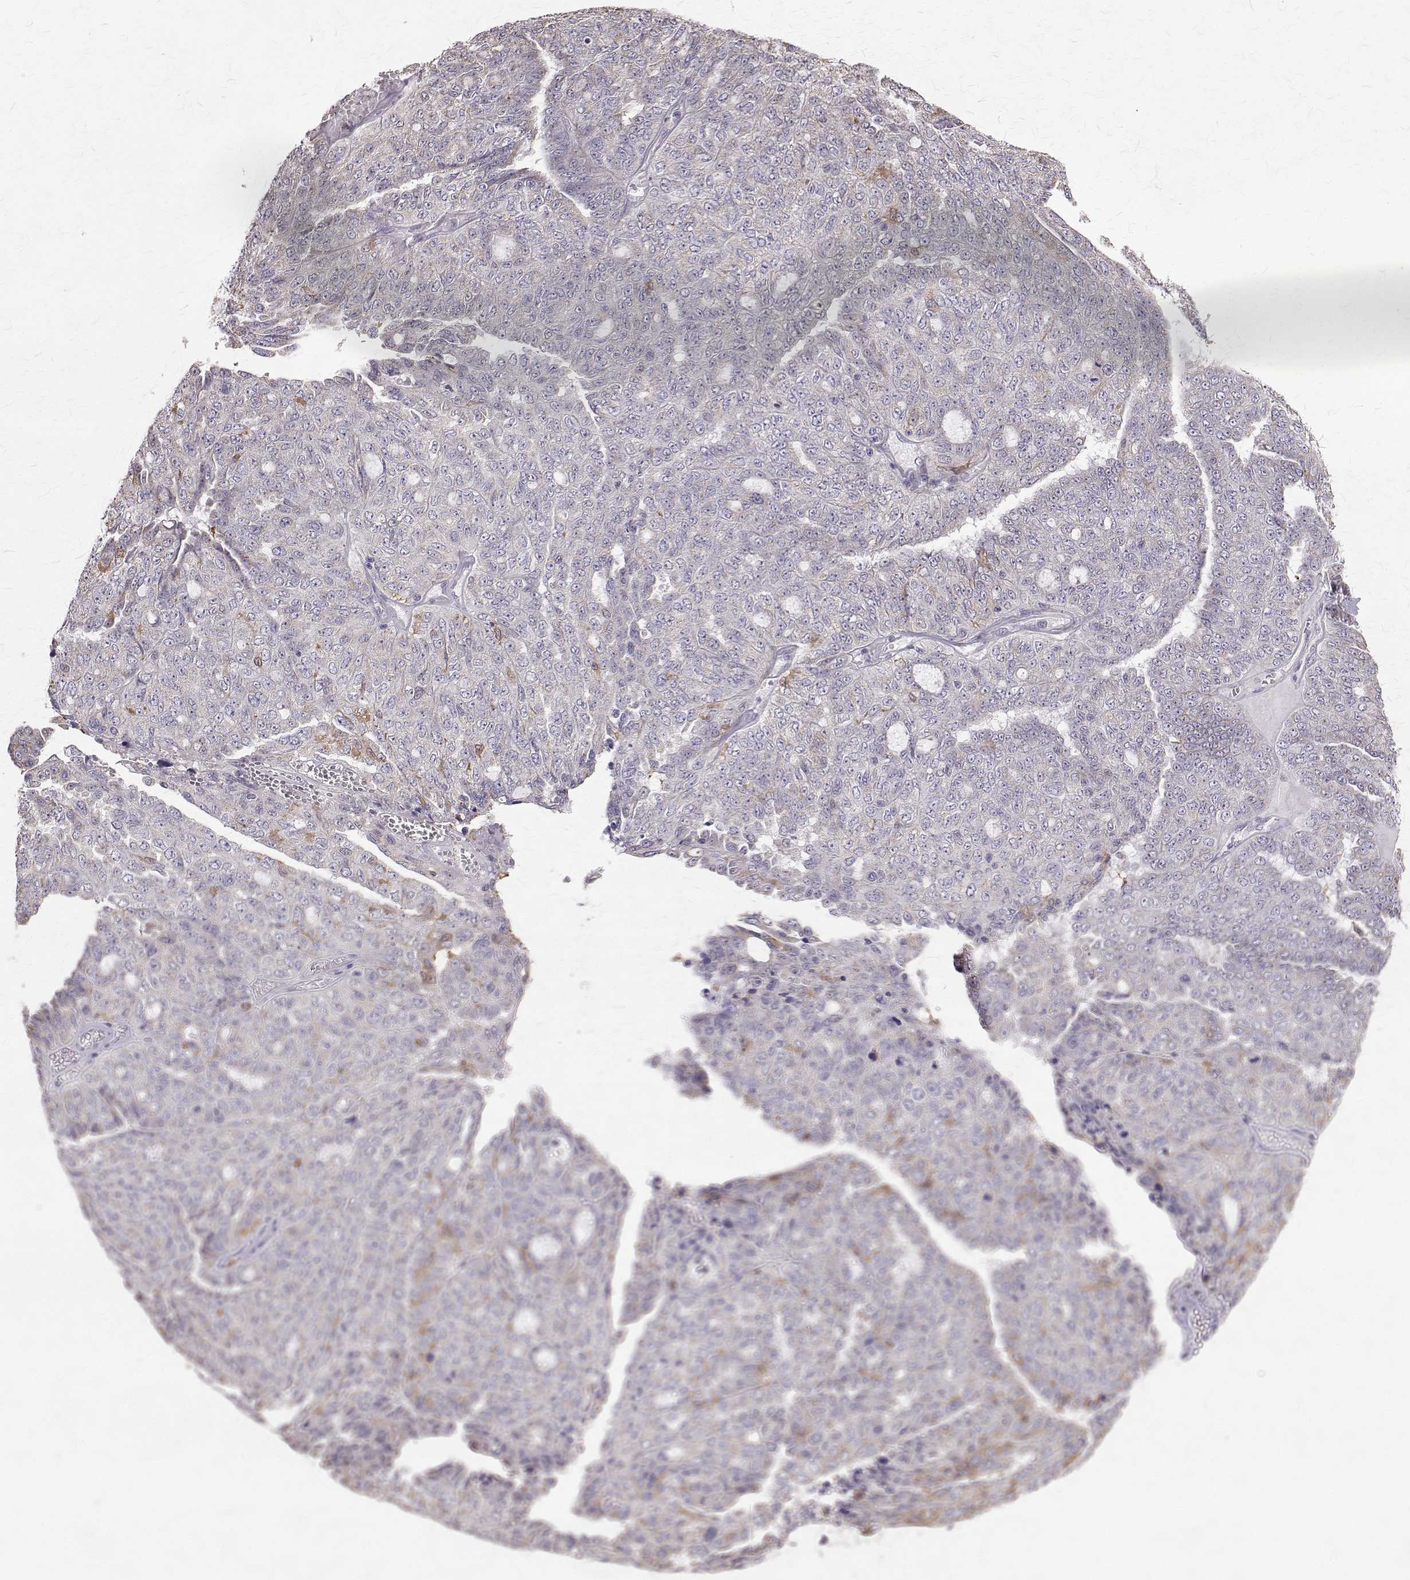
{"staining": {"intensity": "negative", "quantity": "none", "location": "none"}, "tissue": "ovarian cancer", "cell_type": "Tumor cells", "image_type": "cancer", "snomed": [{"axis": "morphology", "description": "Cystadenocarcinoma, serous, NOS"}, {"axis": "topography", "description": "Ovary"}], "caption": "Image shows no protein positivity in tumor cells of ovarian serous cystadenocarcinoma tissue.", "gene": "CCDC89", "patient": {"sex": "female", "age": 71}}